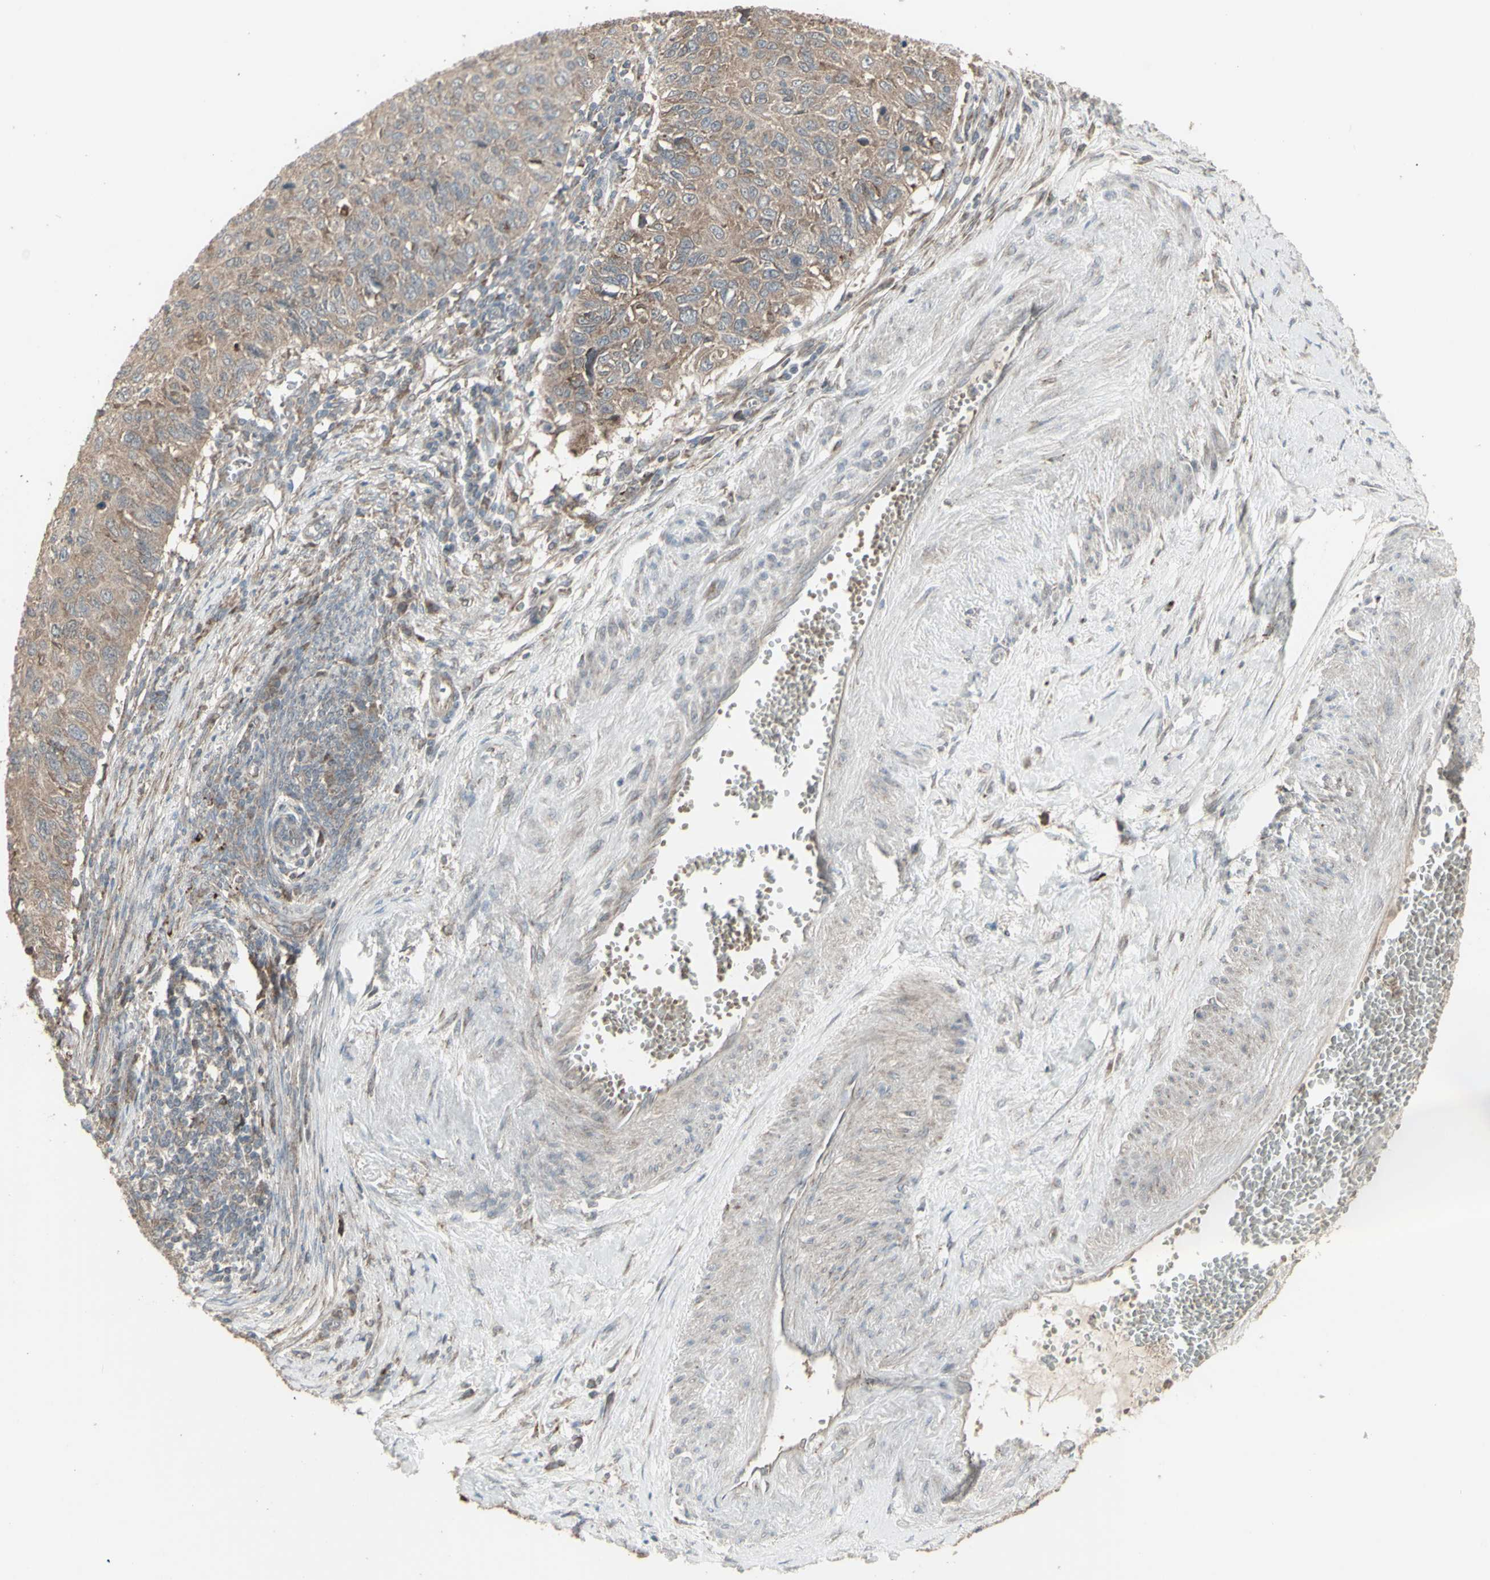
{"staining": {"intensity": "moderate", "quantity": ">75%", "location": "cytoplasmic/membranous"}, "tissue": "cervical cancer", "cell_type": "Tumor cells", "image_type": "cancer", "snomed": [{"axis": "morphology", "description": "Squamous cell carcinoma, NOS"}, {"axis": "topography", "description": "Cervix"}], "caption": "An image of human squamous cell carcinoma (cervical) stained for a protein shows moderate cytoplasmic/membranous brown staining in tumor cells.", "gene": "RNASEL", "patient": {"sex": "female", "age": 70}}